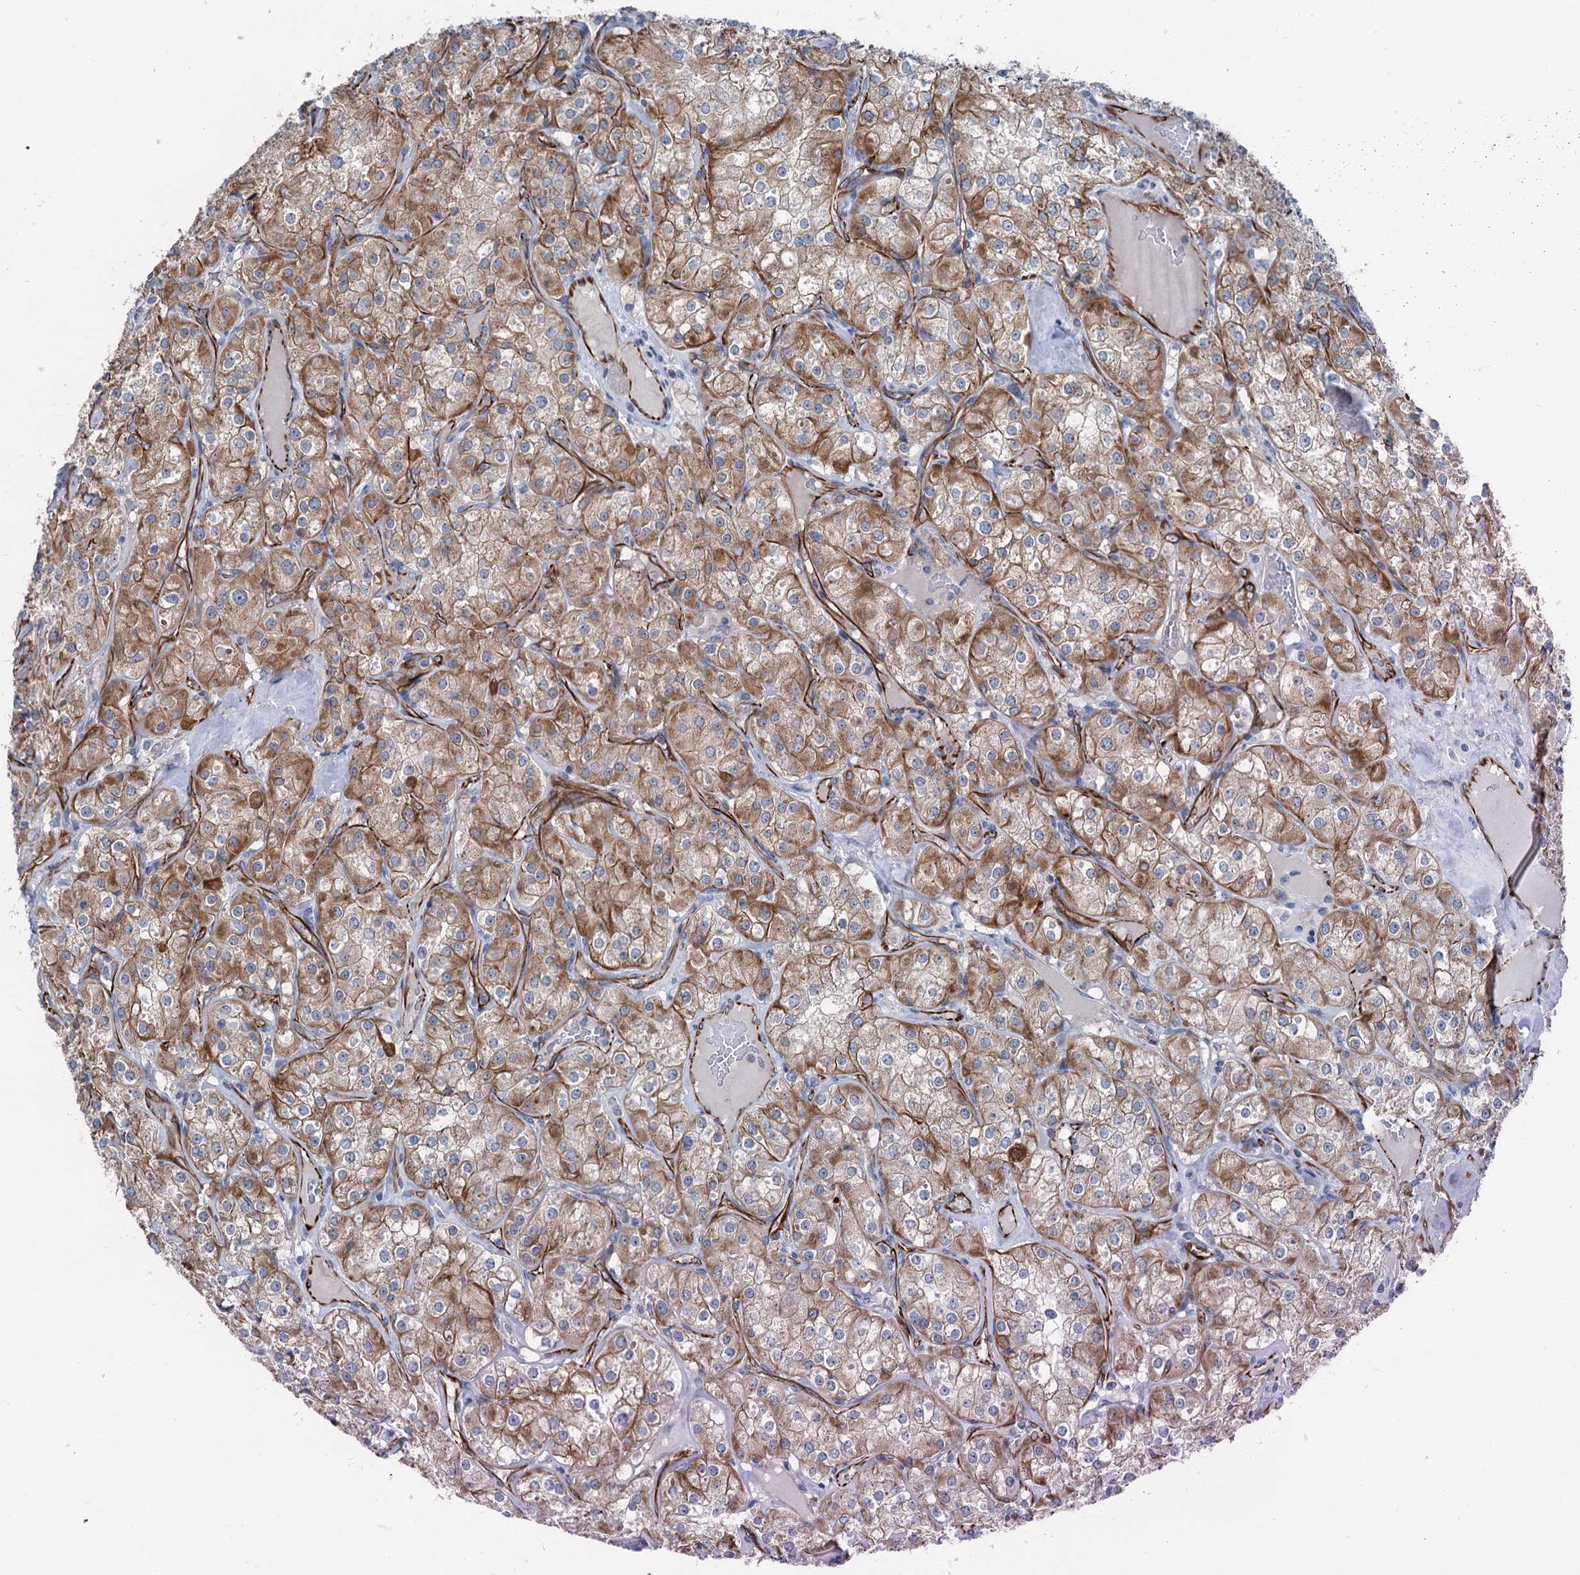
{"staining": {"intensity": "moderate", "quantity": ">75%", "location": "cytoplasmic/membranous"}, "tissue": "renal cancer", "cell_type": "Tumor cells", "image_type": "cancer", "snomed": [{"axis": "morphology", "description": "Adenocarcinoma, NOS"}, {"axis": "topography", "description": "Kidney"}], "caption": "Human renal adenocarcinoma stained with a protein marker demonstrates moderate staining in tumor cells.", "gene": "CALCOCO1", "patient": {"sex": "male", "age": 77}}